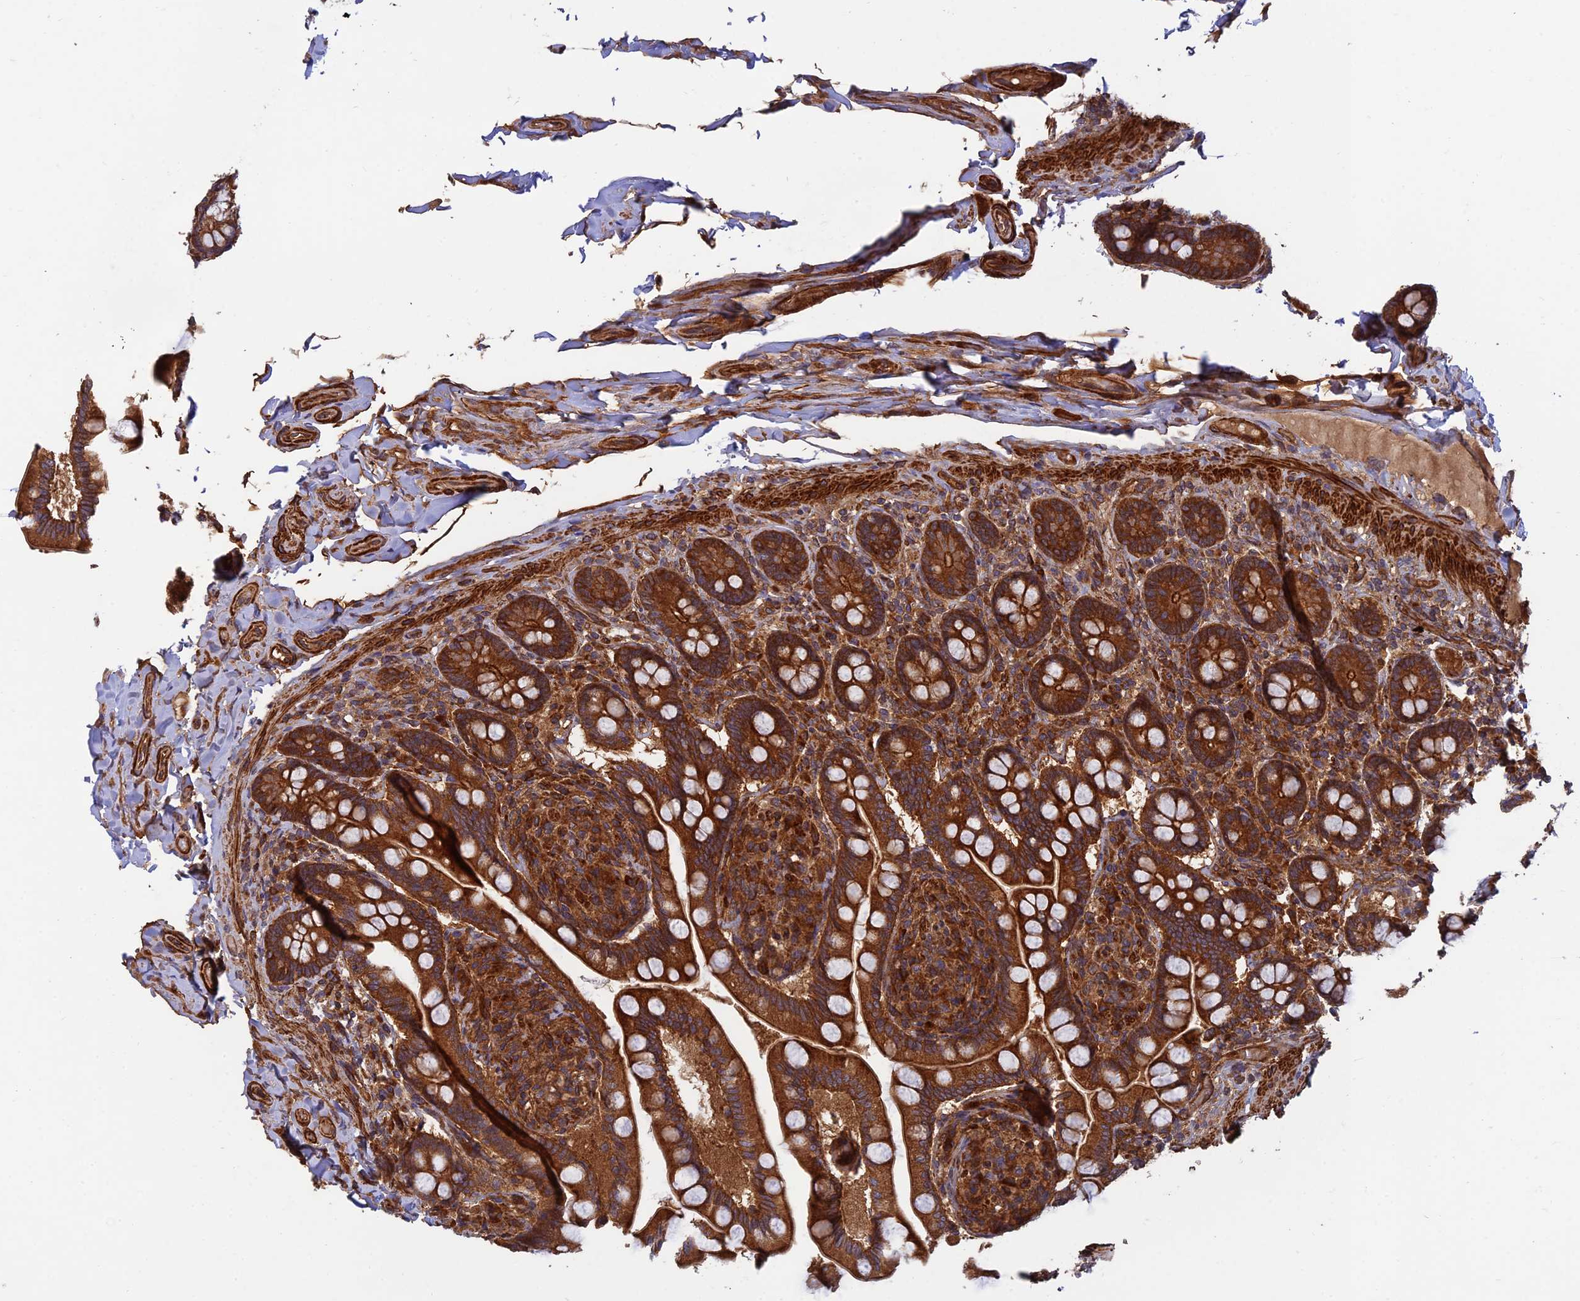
{"staining": {"intensity": "strong", "quantity": ">75%", "location": "cytoplasmic/membranous"}, "tissue": "small intestine", "cell_type": "Glandular cells", "image_type": "normal", "snomed": [{"axis": "morphology", "description": "Normal tissue, NOS"}, {"axis": "topography", "description": "Small intestine"}], "caption": "Immunohistochemistry (IHC) staining of benign small intestine, which exhibits high levels of strong cytoplasmic/membranous positivity in about >75% of glandular cells indicating strong cytoplasmic/membranous protein expression. The staining was performed using DAB (3,3'-diaminobenzidine) (brown) for protein detection and nuclei were counterstained in hematoxylin (blue).", "gene": "RELCH", "patient": {"sex": "female", "age": 64}}